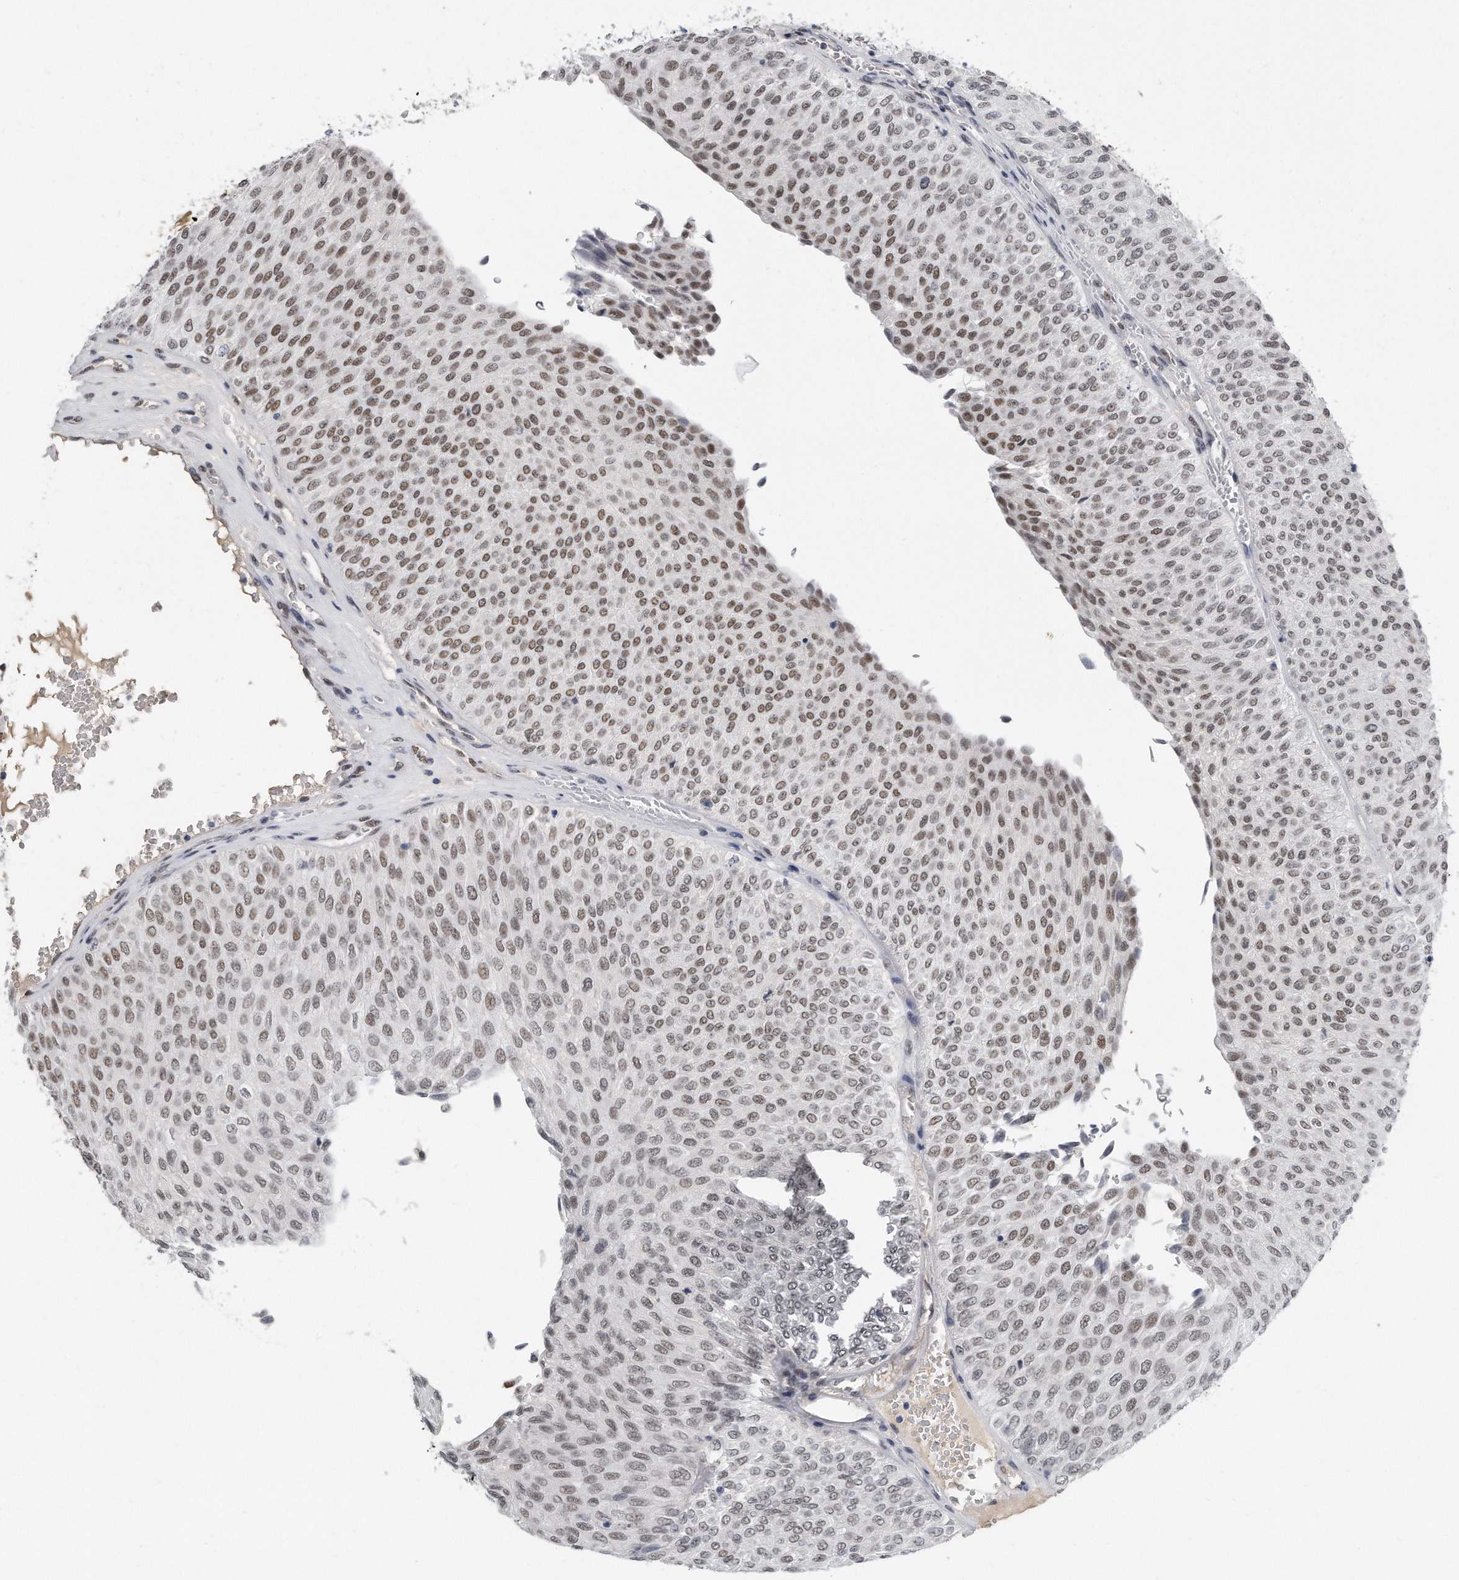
{"staining": {"intensity": "moderate", "quantity": "25%-75%", "location": "nuclear"}, "tissue": "urothelial cancer", "cell_type": "Tumor cells", "image_type": "cancer", "snomed": [{"axis": "morphology", "description": "Urothelial carcinoma, Low grade"}, {"axis": "topography", "description": "Urinary bladder"}], "caption": "Immunohistochemical staining of human urothelial carcinoma (low-grade) displays medium levels of moderate nuclear protein staining in approximately 25%-75% of tumor cells. The protein of interest is stained brown, and the nuclei are stained in blue (DAB IHC with brightfield microscopy, high magnification).", "gene": "CTBP2", "patient": {"sex": "male", "age": 78}}